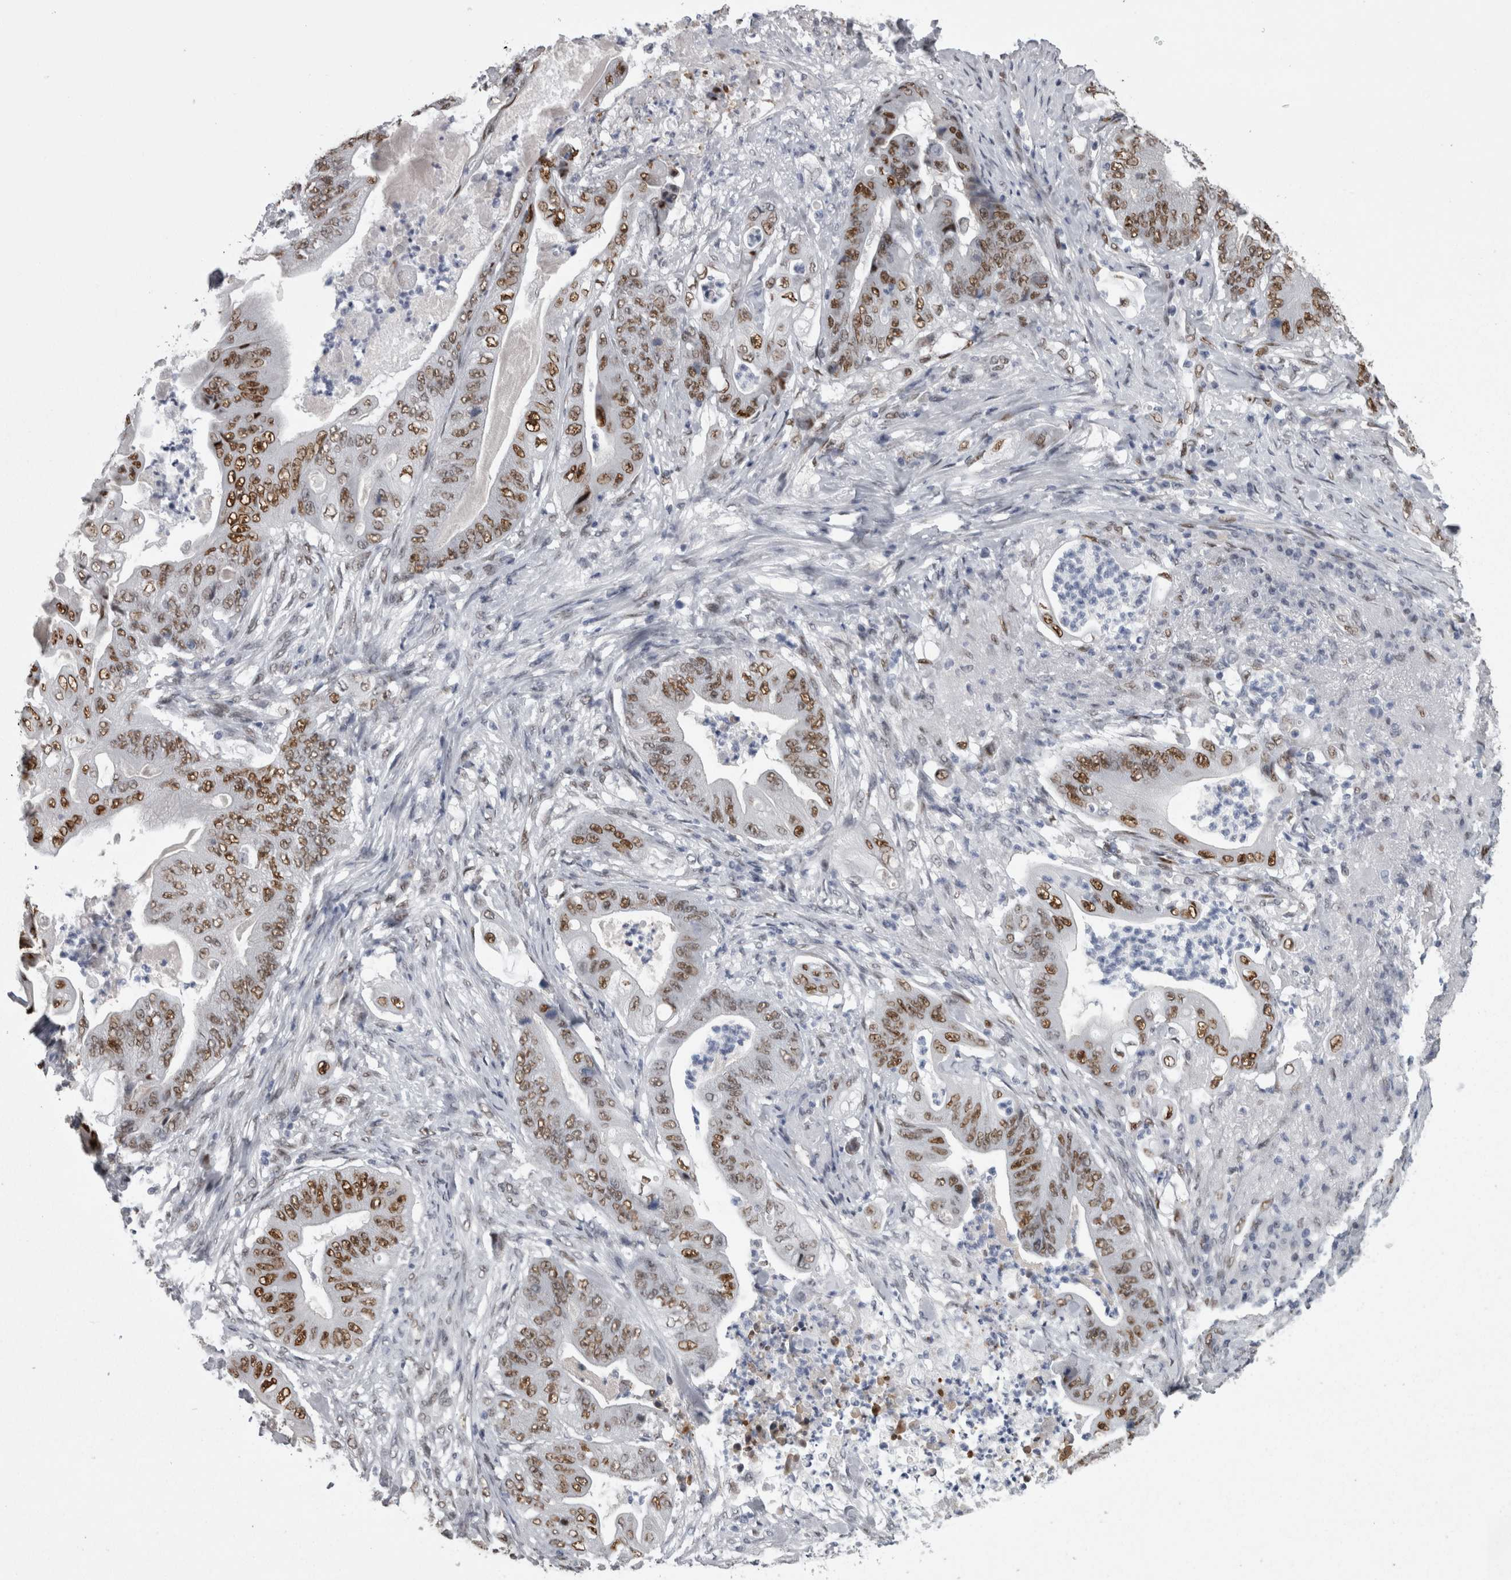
{"staining": {"intensity": "strong", "quantity": ">75%", "location": "nuclear"}, "tissue": "stomach cancer", "cell_type": "Tumor cells", "image_type": "cancer", "snomed": [{"axis": "morphology", "description": "Adenocarcinoma, NOS"}, {"axis": "topography", "description": "Stomach"}], "caption": "Protein positivity by immunohistochemistry (IHC) demonstrates strong nuclear expression in approximately >75% of tumor cells in stomach cancer.", "gene": "C1orf54", "patient": {"sex": "female", "age": 73}}